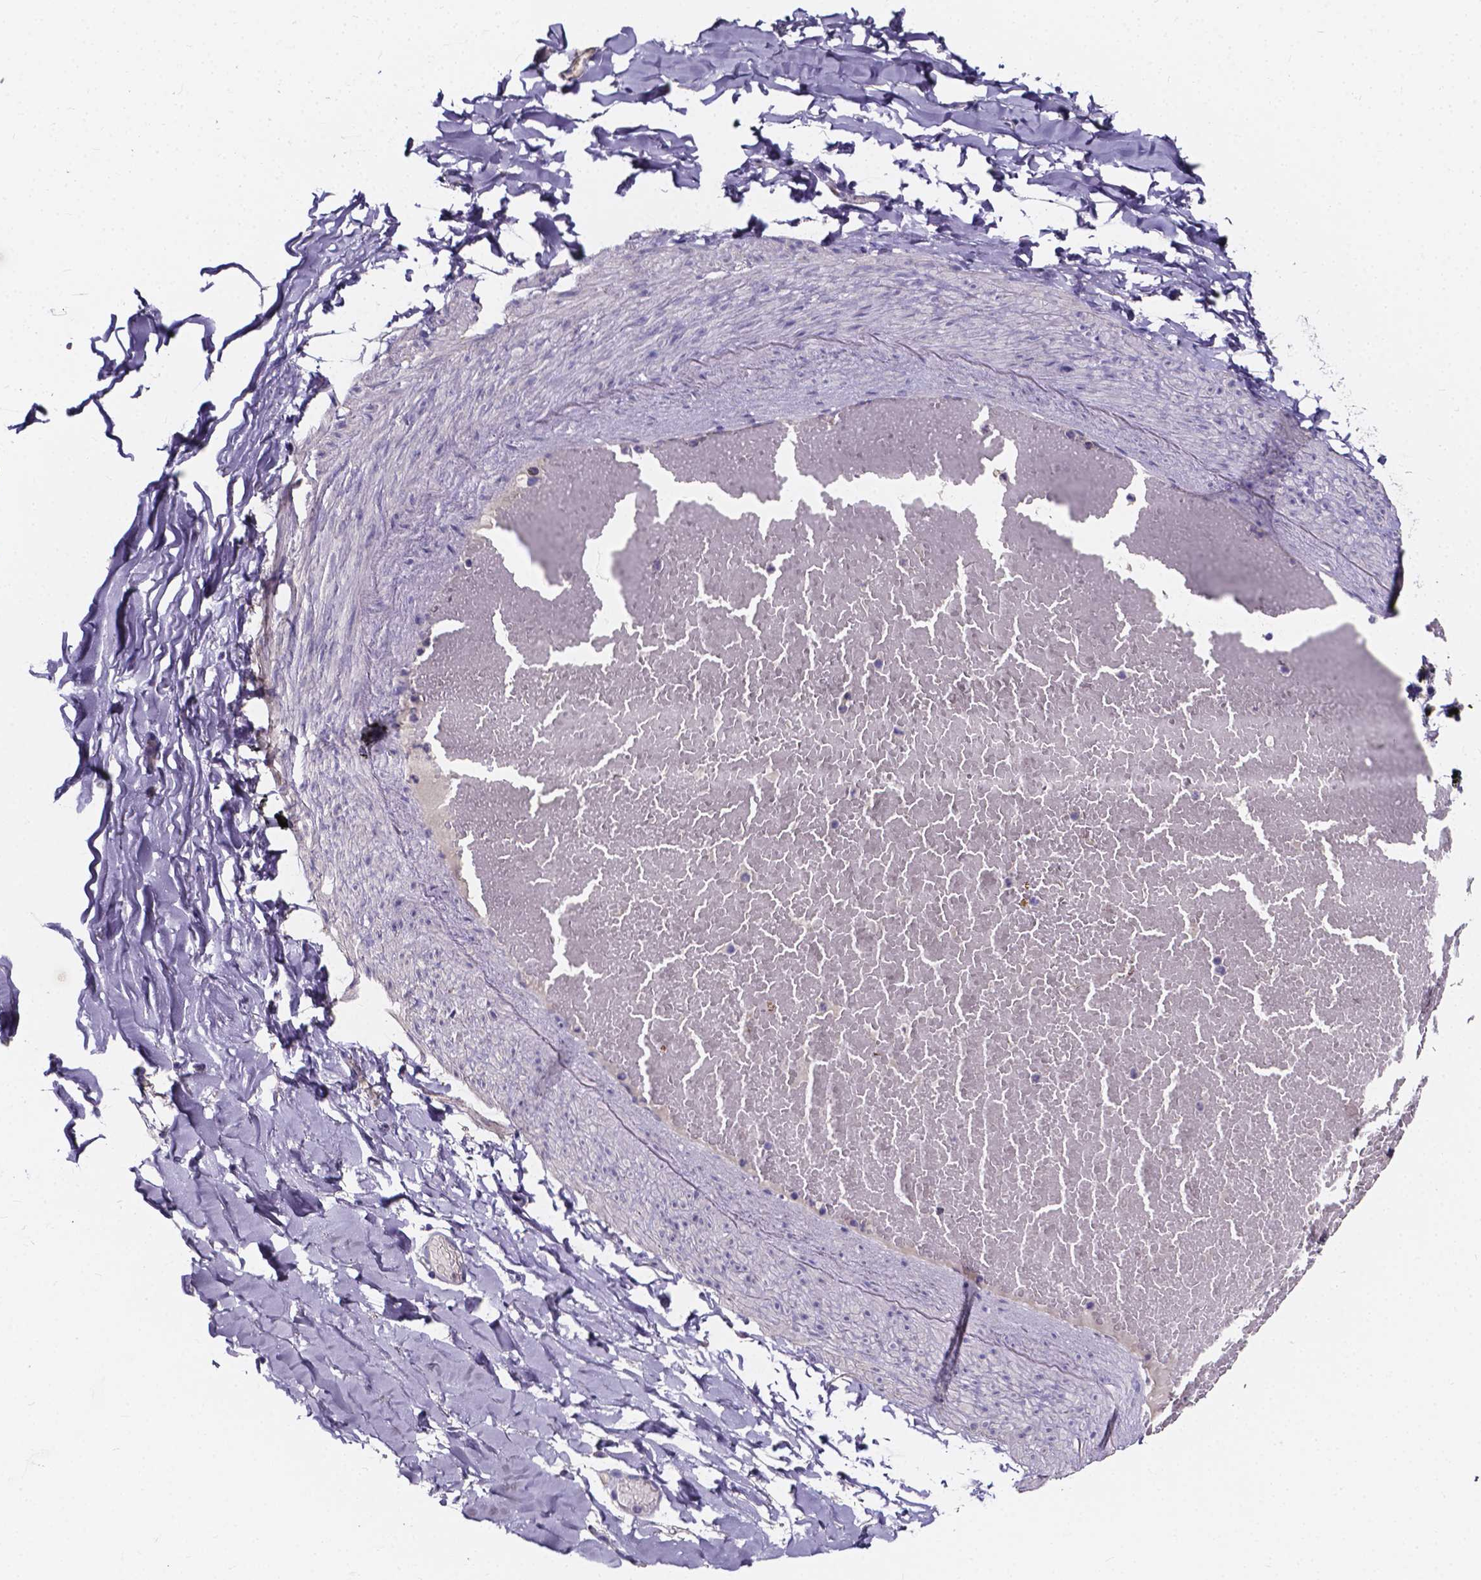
{"staining": {"intensity": "negative", "quantity": "none", "location": "none"}, "tissue": "adipose tissue", "cell_type": "Adipocytes", "image_type": "normal", "snomed": [{"axis": "morphology", "description": "Normal tissue, NOS"}, {"axis": "topography", "description": "Gallbladder"}, {"axis": "topography", "description": "Peripheral nerve tissue"}], "caption": "Adipocytes show no significant expression in unremarkable adipose tissue. The staining was performed using DAB (3,3'-diaminobenzidine) to visualize the protein expression in brown, while the nuclei were stained in blue with hematoxylin (Magnification: 20x).", "gene": "SPOCD1", "patient": {"sex": "female", "age": 45}}